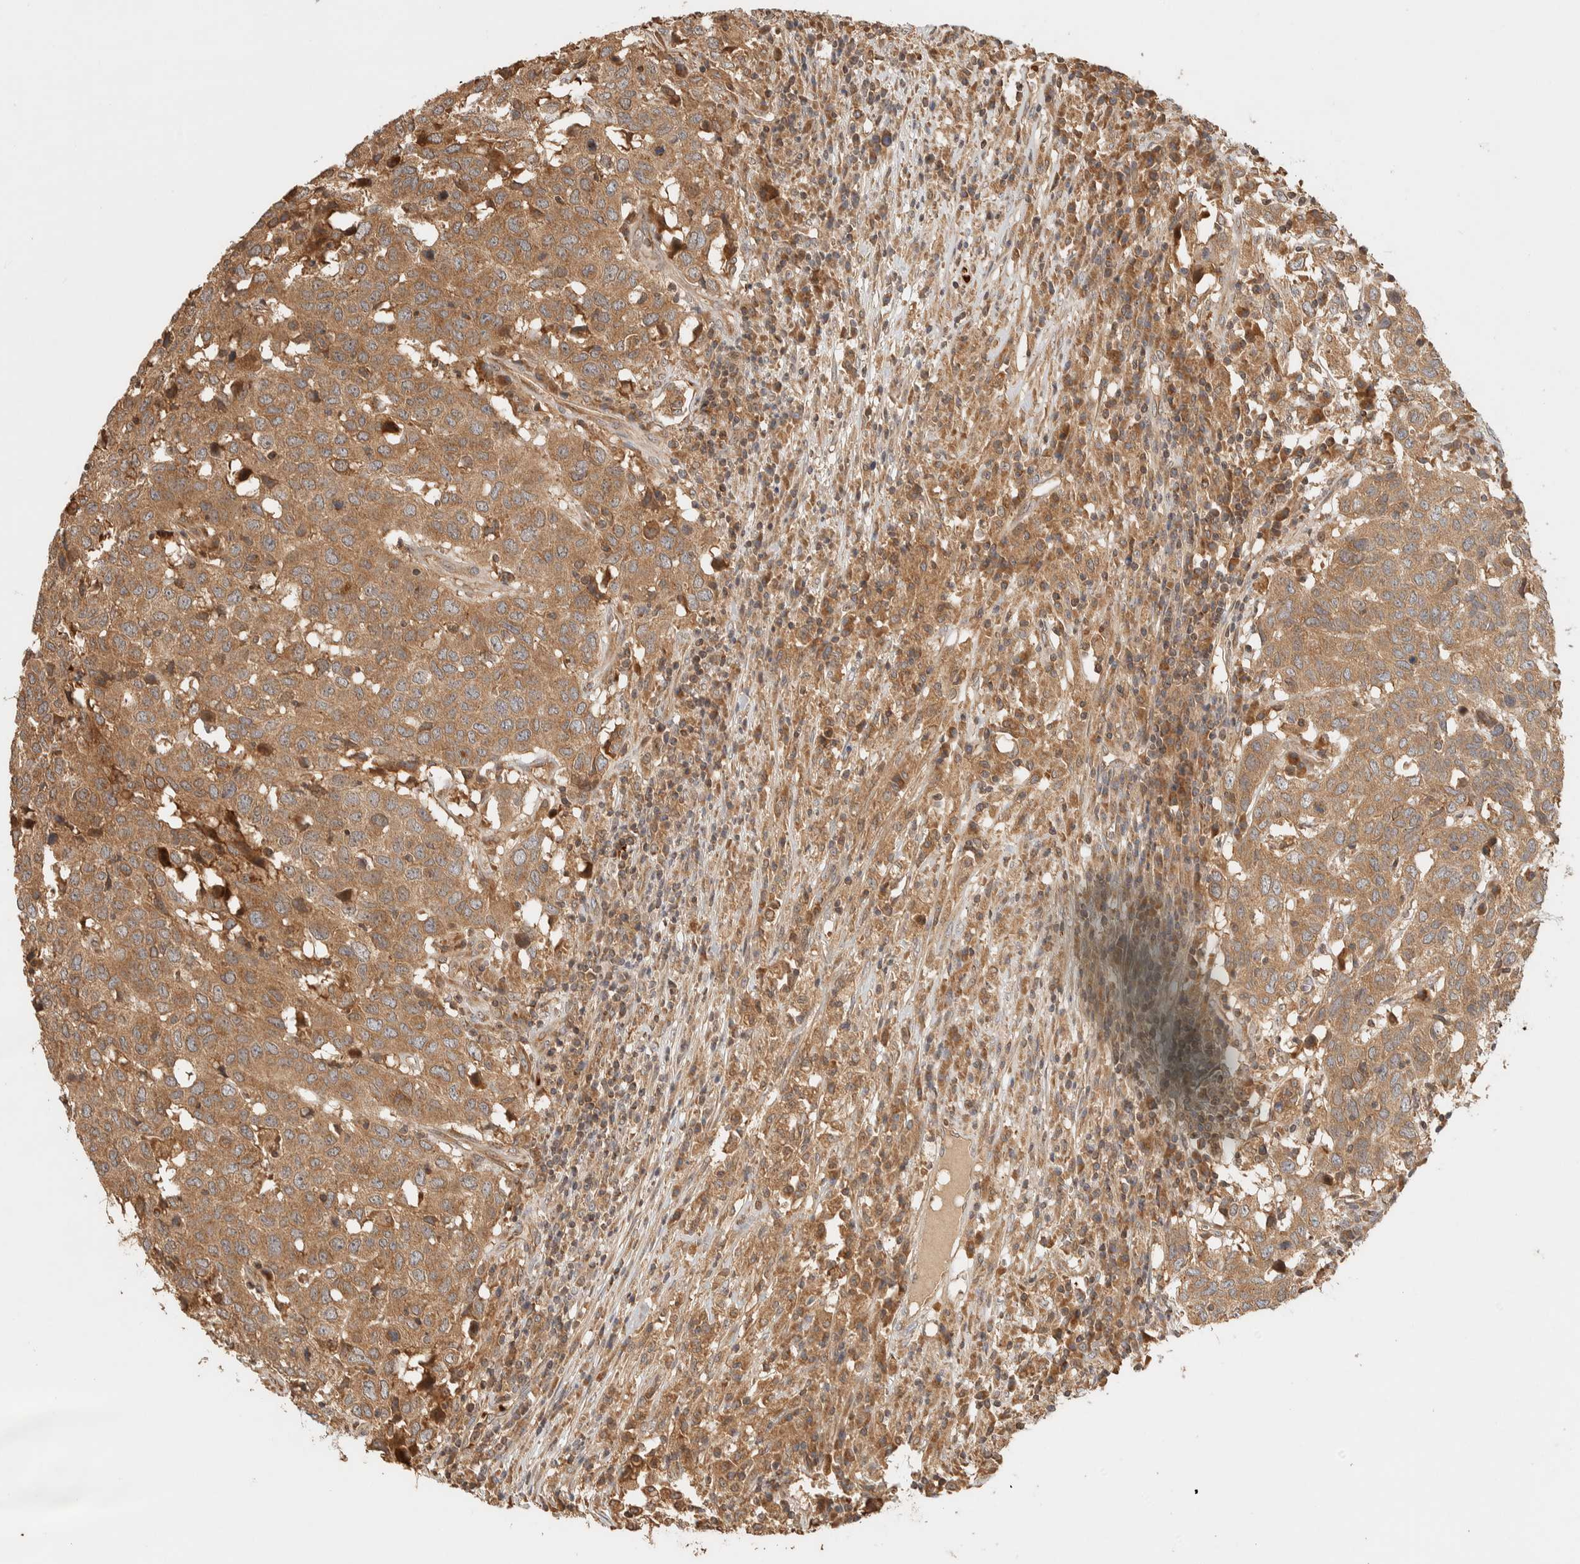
{"staining": {"intensity": "moderate", "quantity": ">75%", "location": "cytoplasmic/membranous"}, "tissue": "head and neck cancer", "cell_type": "Tumor cells", "image_type": "cancer", "snomed": [{"axis": "morphology", "description": "Squamous cell carcinoma, NOS"}, {"axis": "topography", "description": "Head-Neck"}], "caption": "Squamous cell carcinoma (head and neck) stained with a brown dye reveals moderate cytoplasmic/membranous positive expression in about >75% of tumor cells.", "gene": "TTI2", "patient": {"sex": "male", "age": 66}}